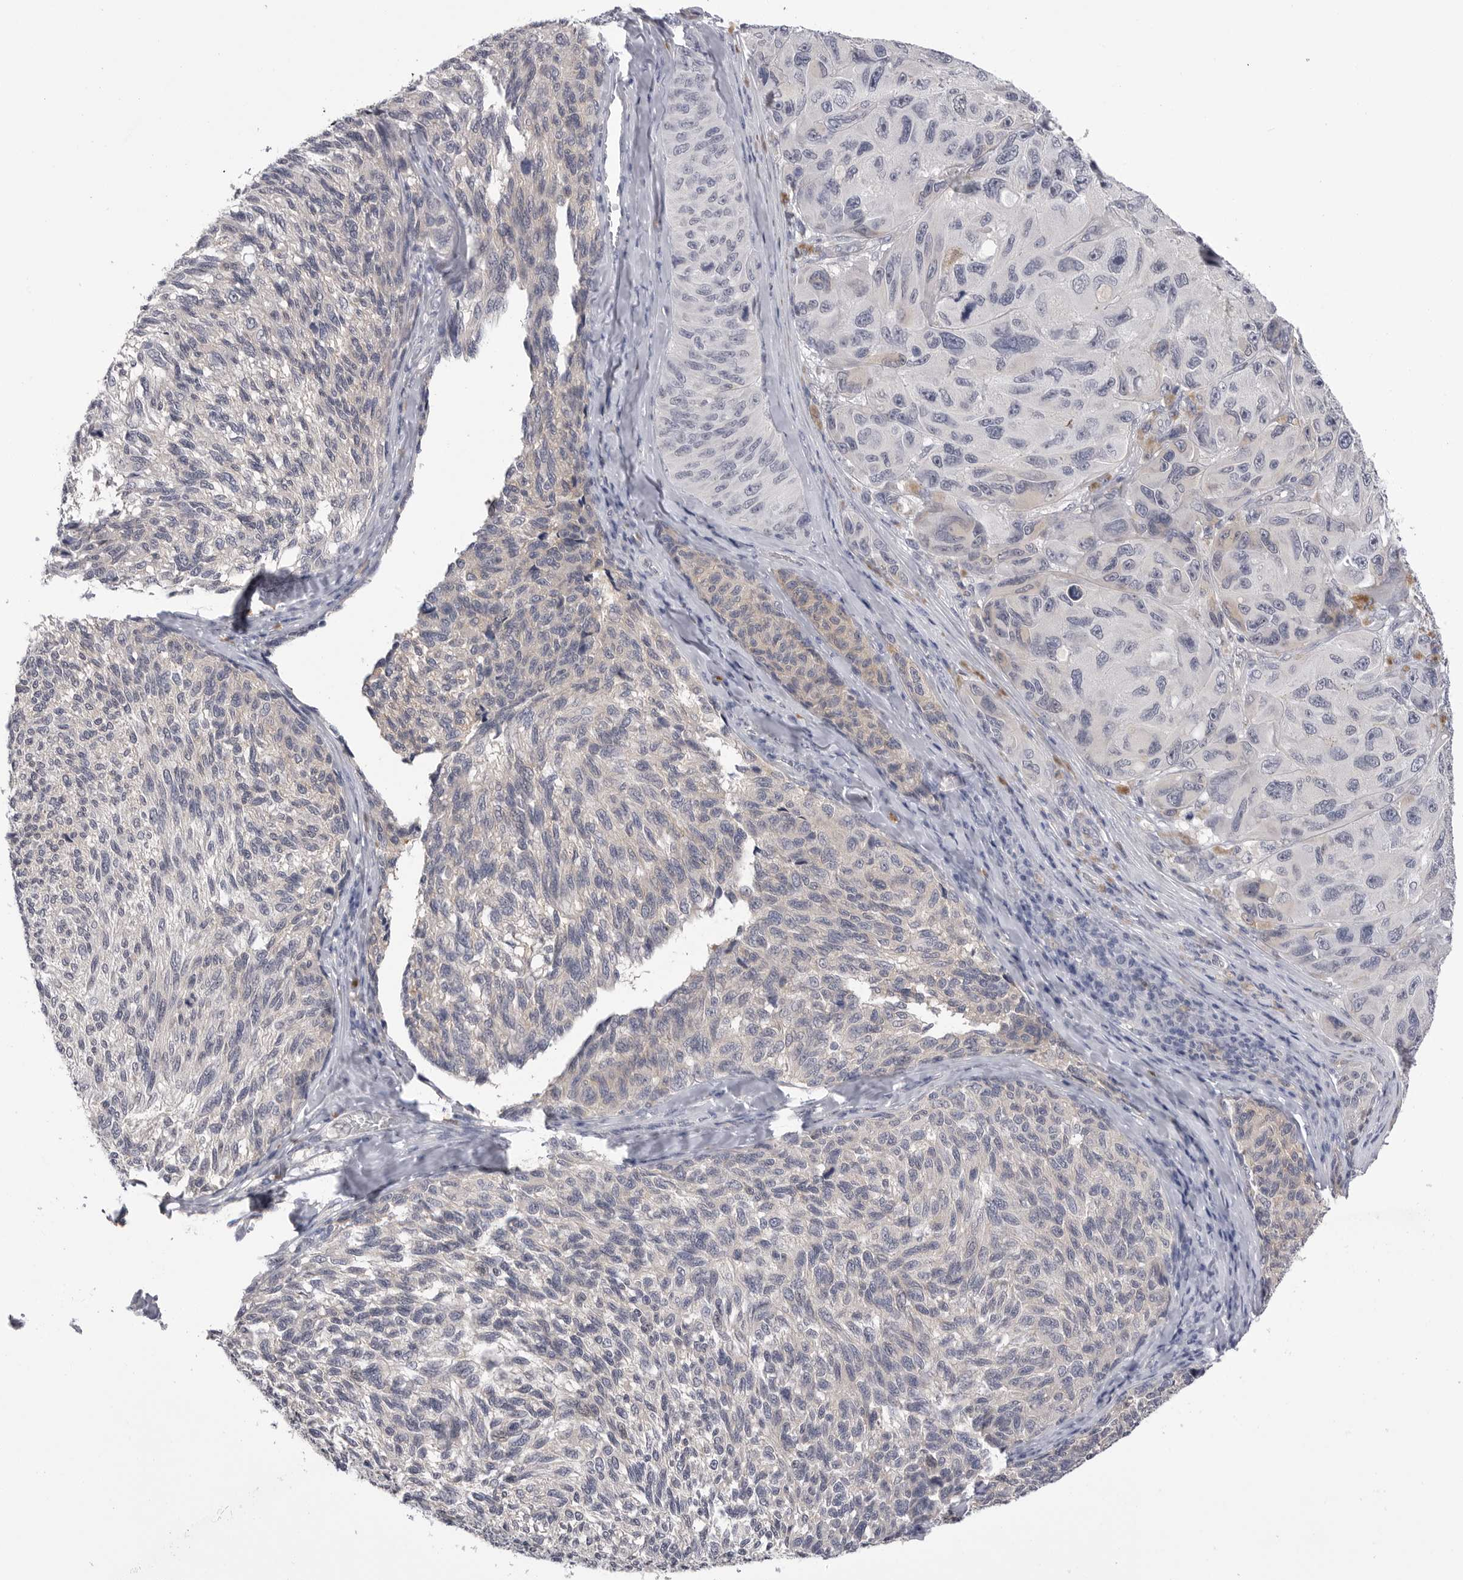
{"staining": {"intensity": "negative", "quantity": "none", "location": "none"}, "tissue": "melanoma", "cell_type": "Tumor cells", "image_type": "cancer", "snomed": [{"axis": "morphology", "description": "Malignant melanoma, NOS"}, {"axis": "topography", "description": "Skin"}], "caption": "IHC photomicrograph of neoplastic tissue: malignant melanoma stained with DAB shows no significant protein positivity in tumor cells.", "gene": "DLGAP3", "patient": {"sex": "female", "age": 73}}